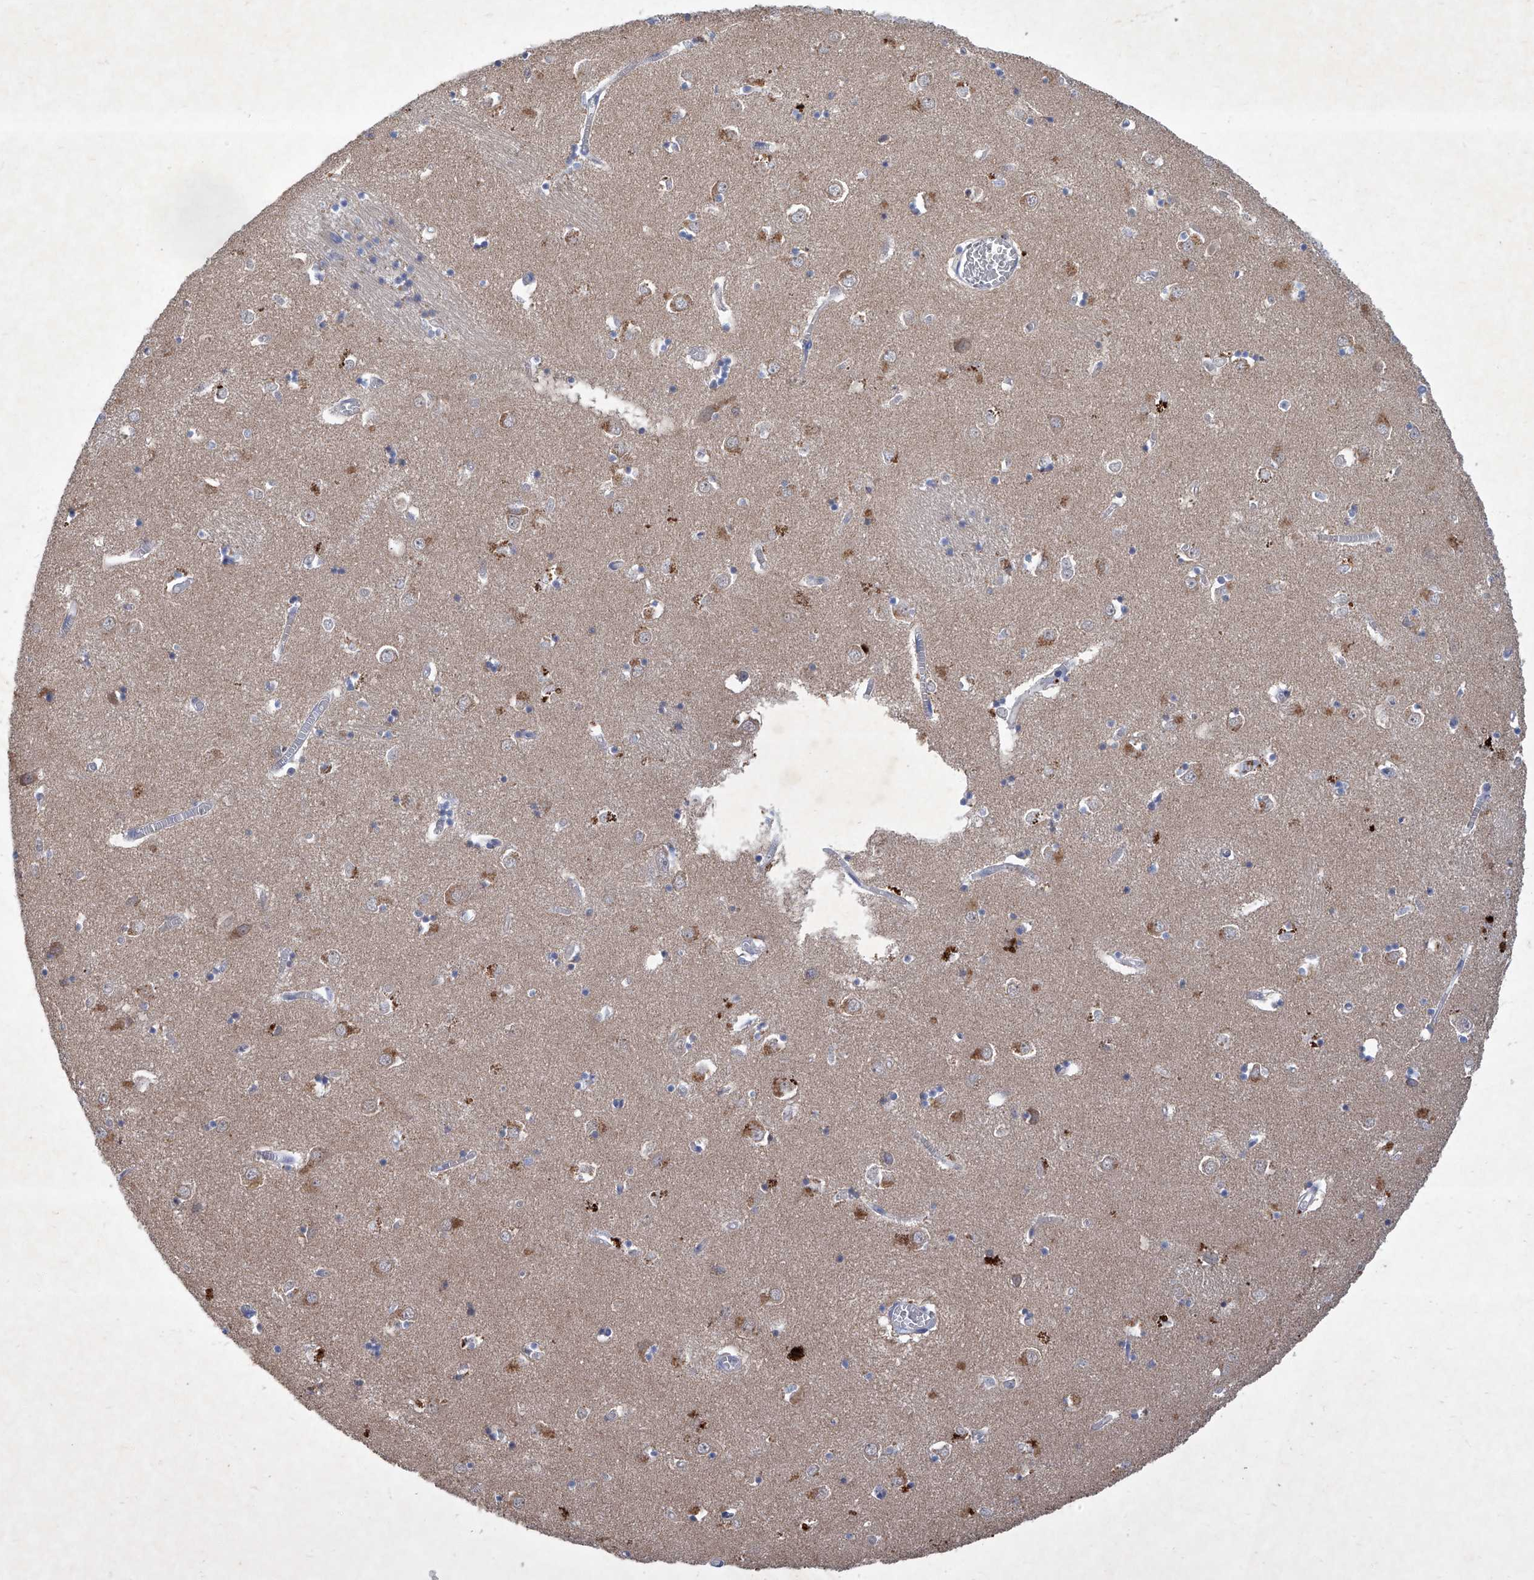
{"staining": {"intensity": "negative", "quantity": "none", "location": "none"}, "tissue": "caudate", "cell_type": "Glial cells", "image_type": "normal", "snomed": [{"axis": "morphology", "description": "Normal tissue, NOS"}, {"axis": "topography", "description": "Lateral ventricle wall"}], "caption": "Photomicrograph shows no significant protein staining in glial cells of unremarkable caudate.", "gene": "SBK2", "patient": {"sex": "male", "age": 70}}